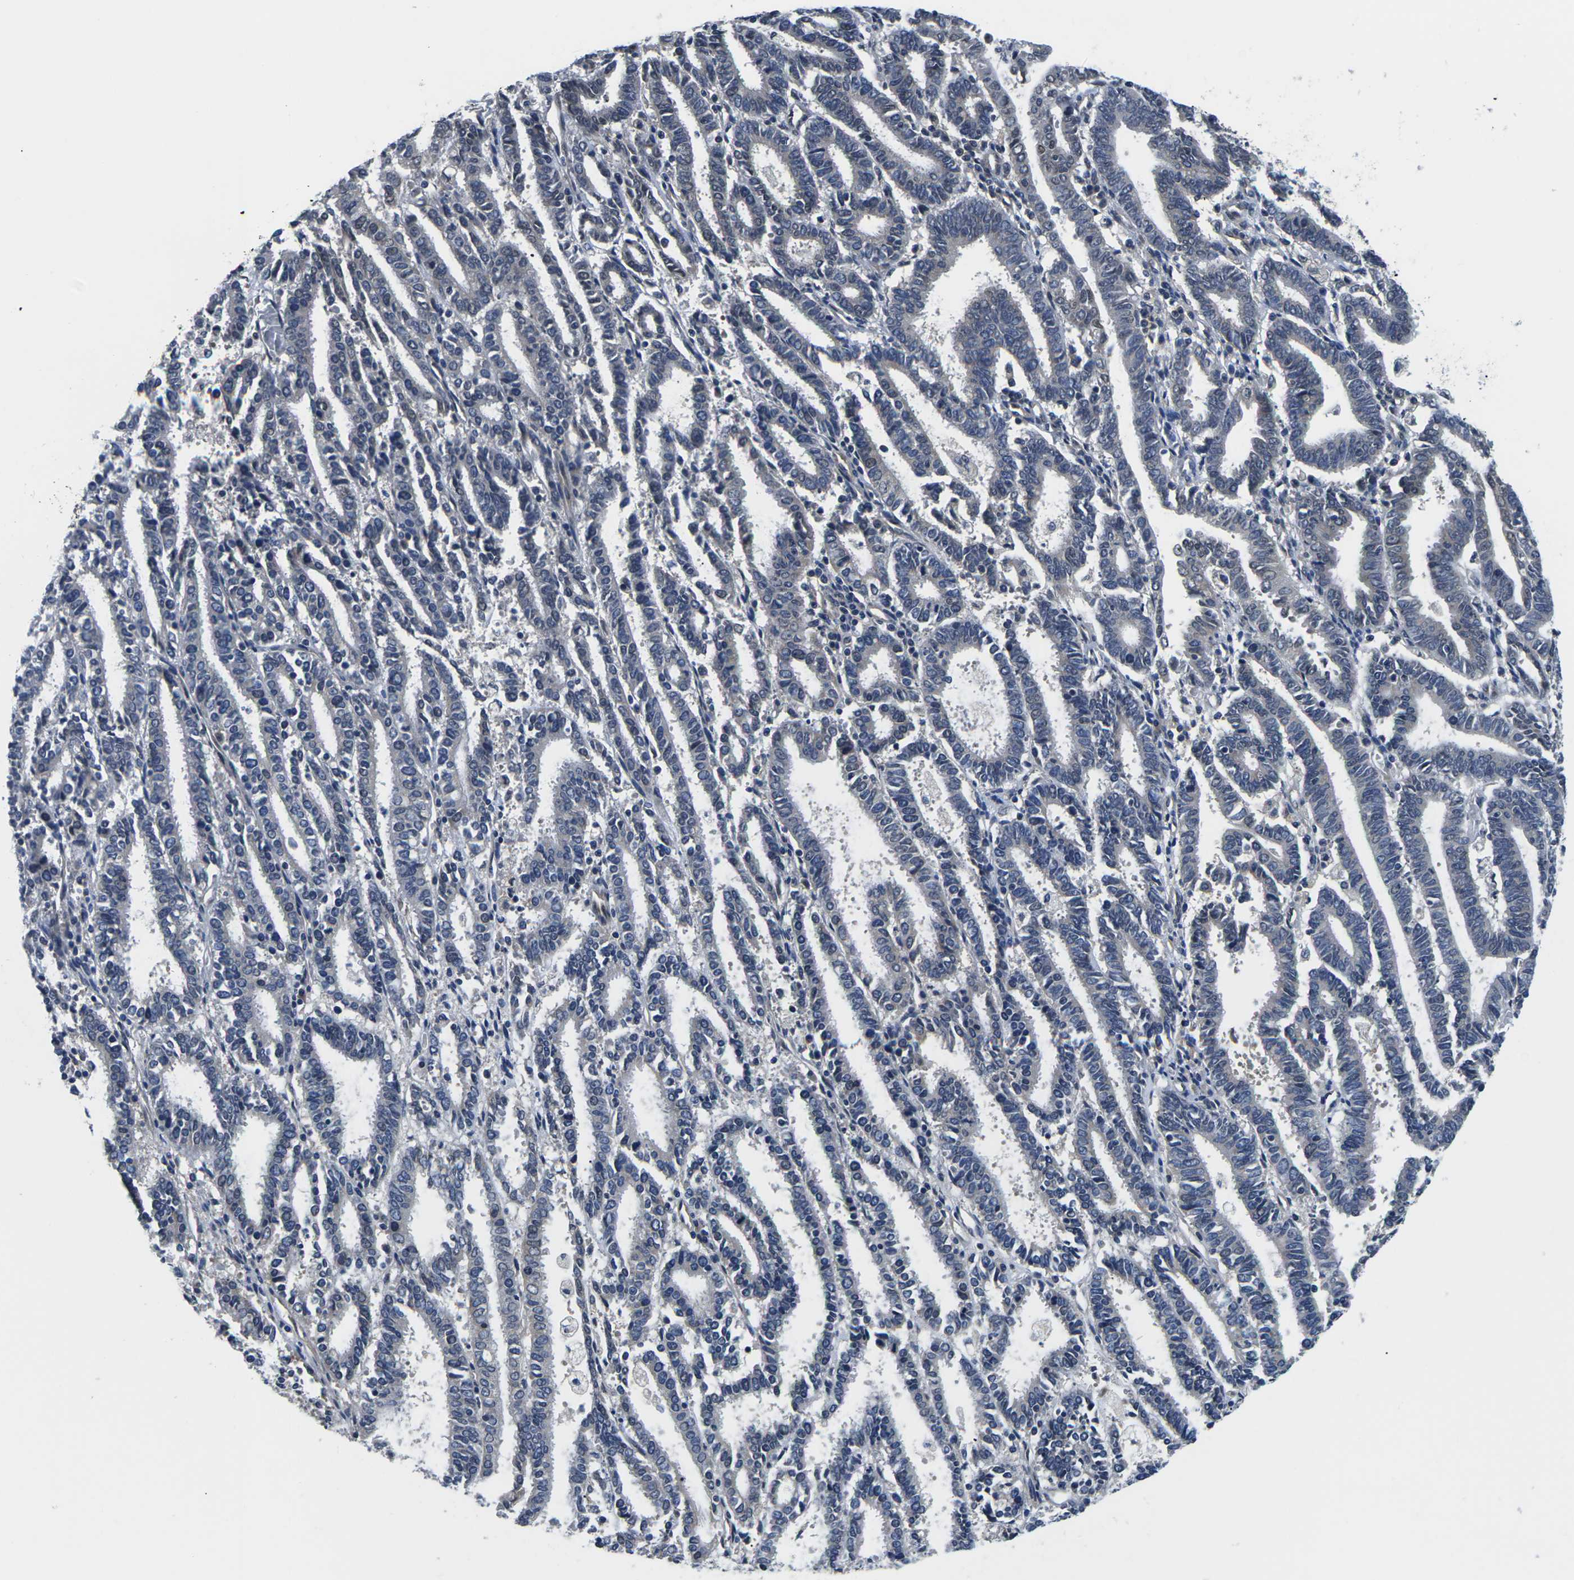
{"staining": {"intensity": "negative", "quantity": "none", "location": "none"}, "tissue": "endometrial cancer", "cell_type": "Tumor cells", "image_type": "cancer", "snomed": [{"axis": "morphology", "description": "Adenocarcinoma, NOS"}, {"axis": "topography", "description": "Uterus"}], "caption": "A micrograph of human endometrial cancer is negative for staining in tumor cells.", "gene": "SNX10", "patient": {"sex": "female", "age": 83}}